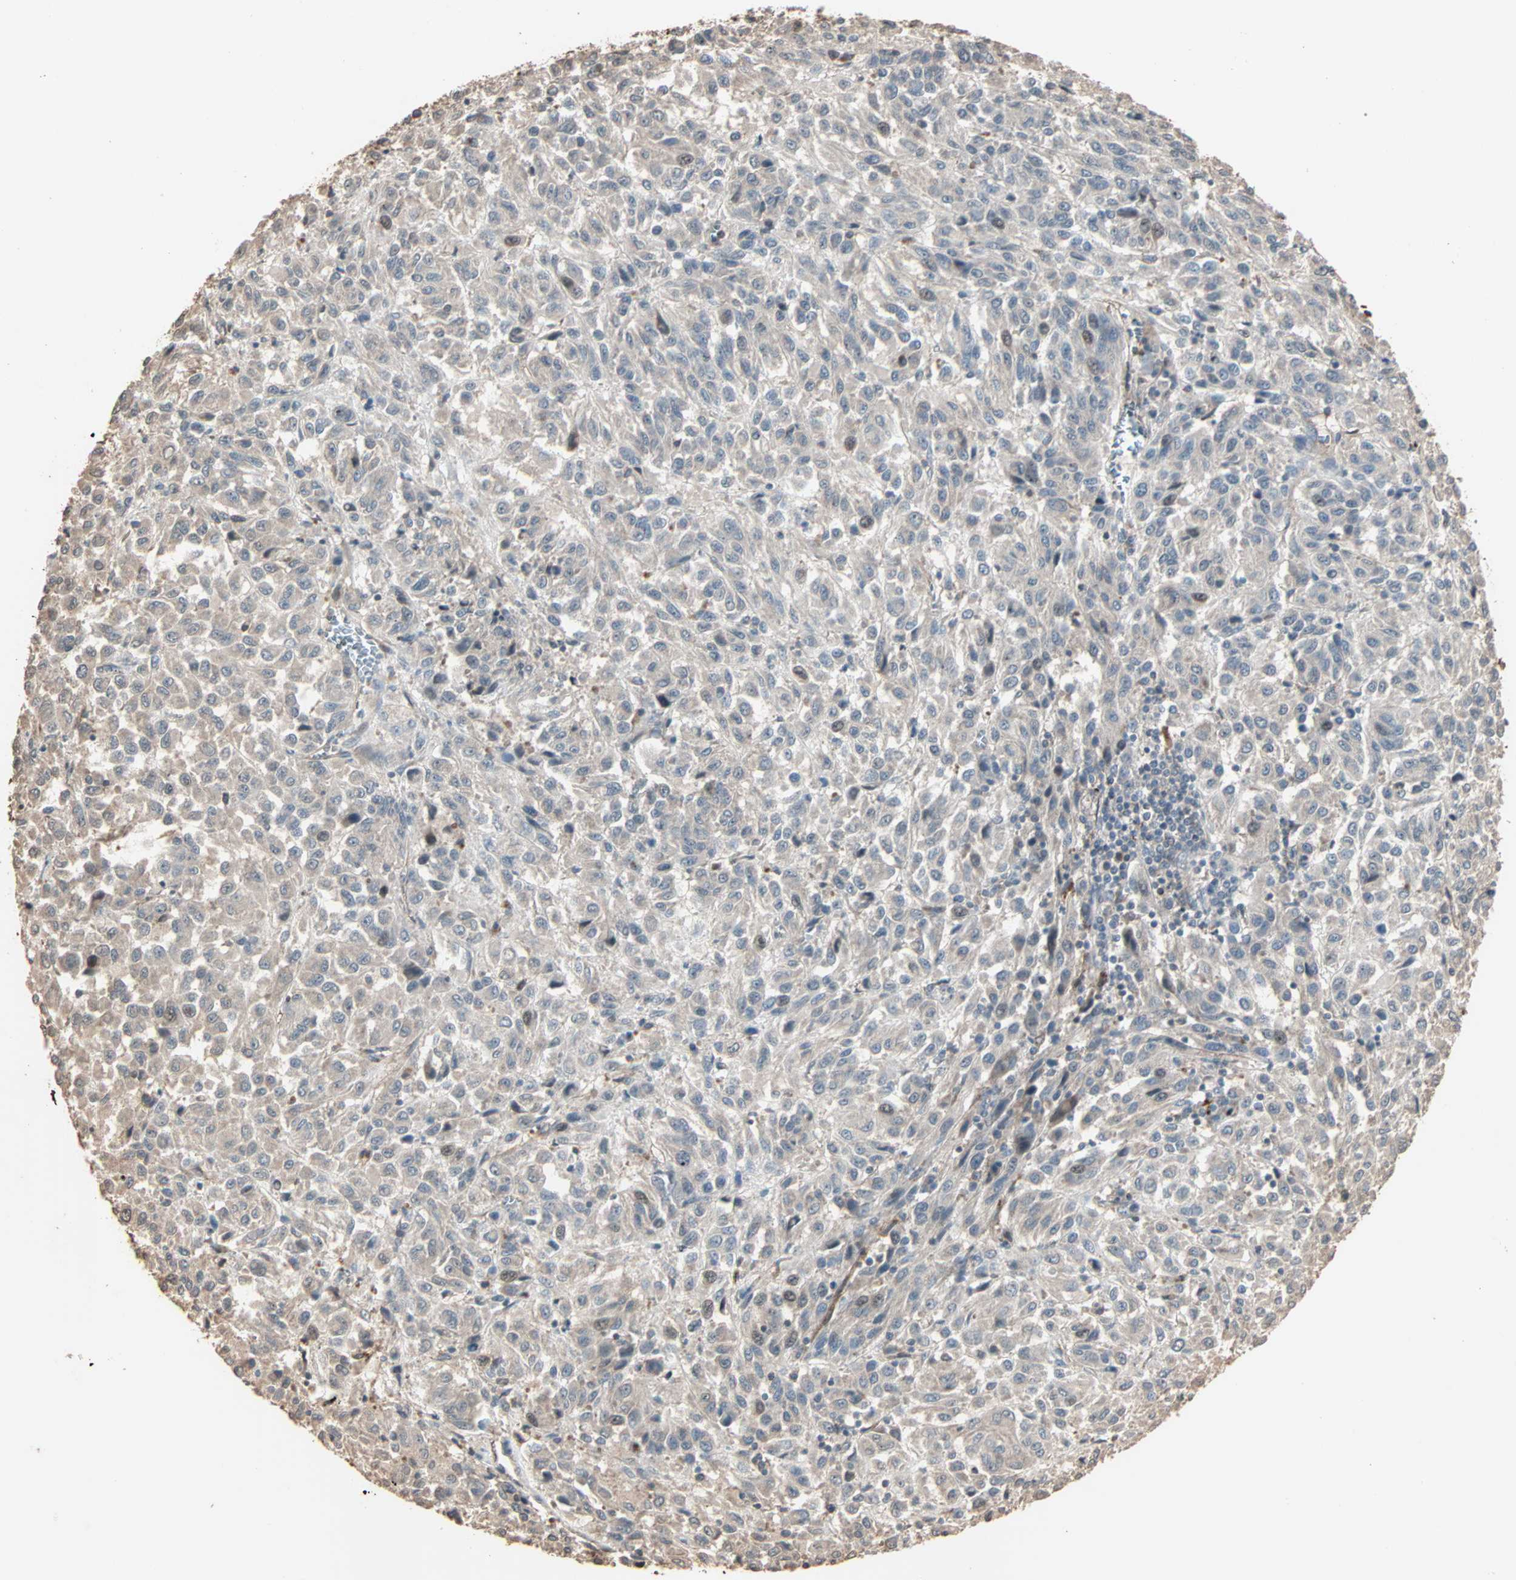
{"staining": {"intensity": "weak", "quantity": "<25%", "location": "cytoplasmic/membranous"}, "tissue": "melanoma", "cell_type": "Tumor cells", "image_type": "cancer", "snomed": [{"axis": "morphology", "description": "Malignant melanoma, Metastatic site"}, {"axis": "topography", "description": "Lung"}], "caption": "The micrograph shows no staining of tumor cells in melanoma. The staining is performed using DAB brown chromogen with nuclei counter-stained in using hematoxylin.", "gene": "CALCRL", "patient": {"sex": "male", "age": 64}}